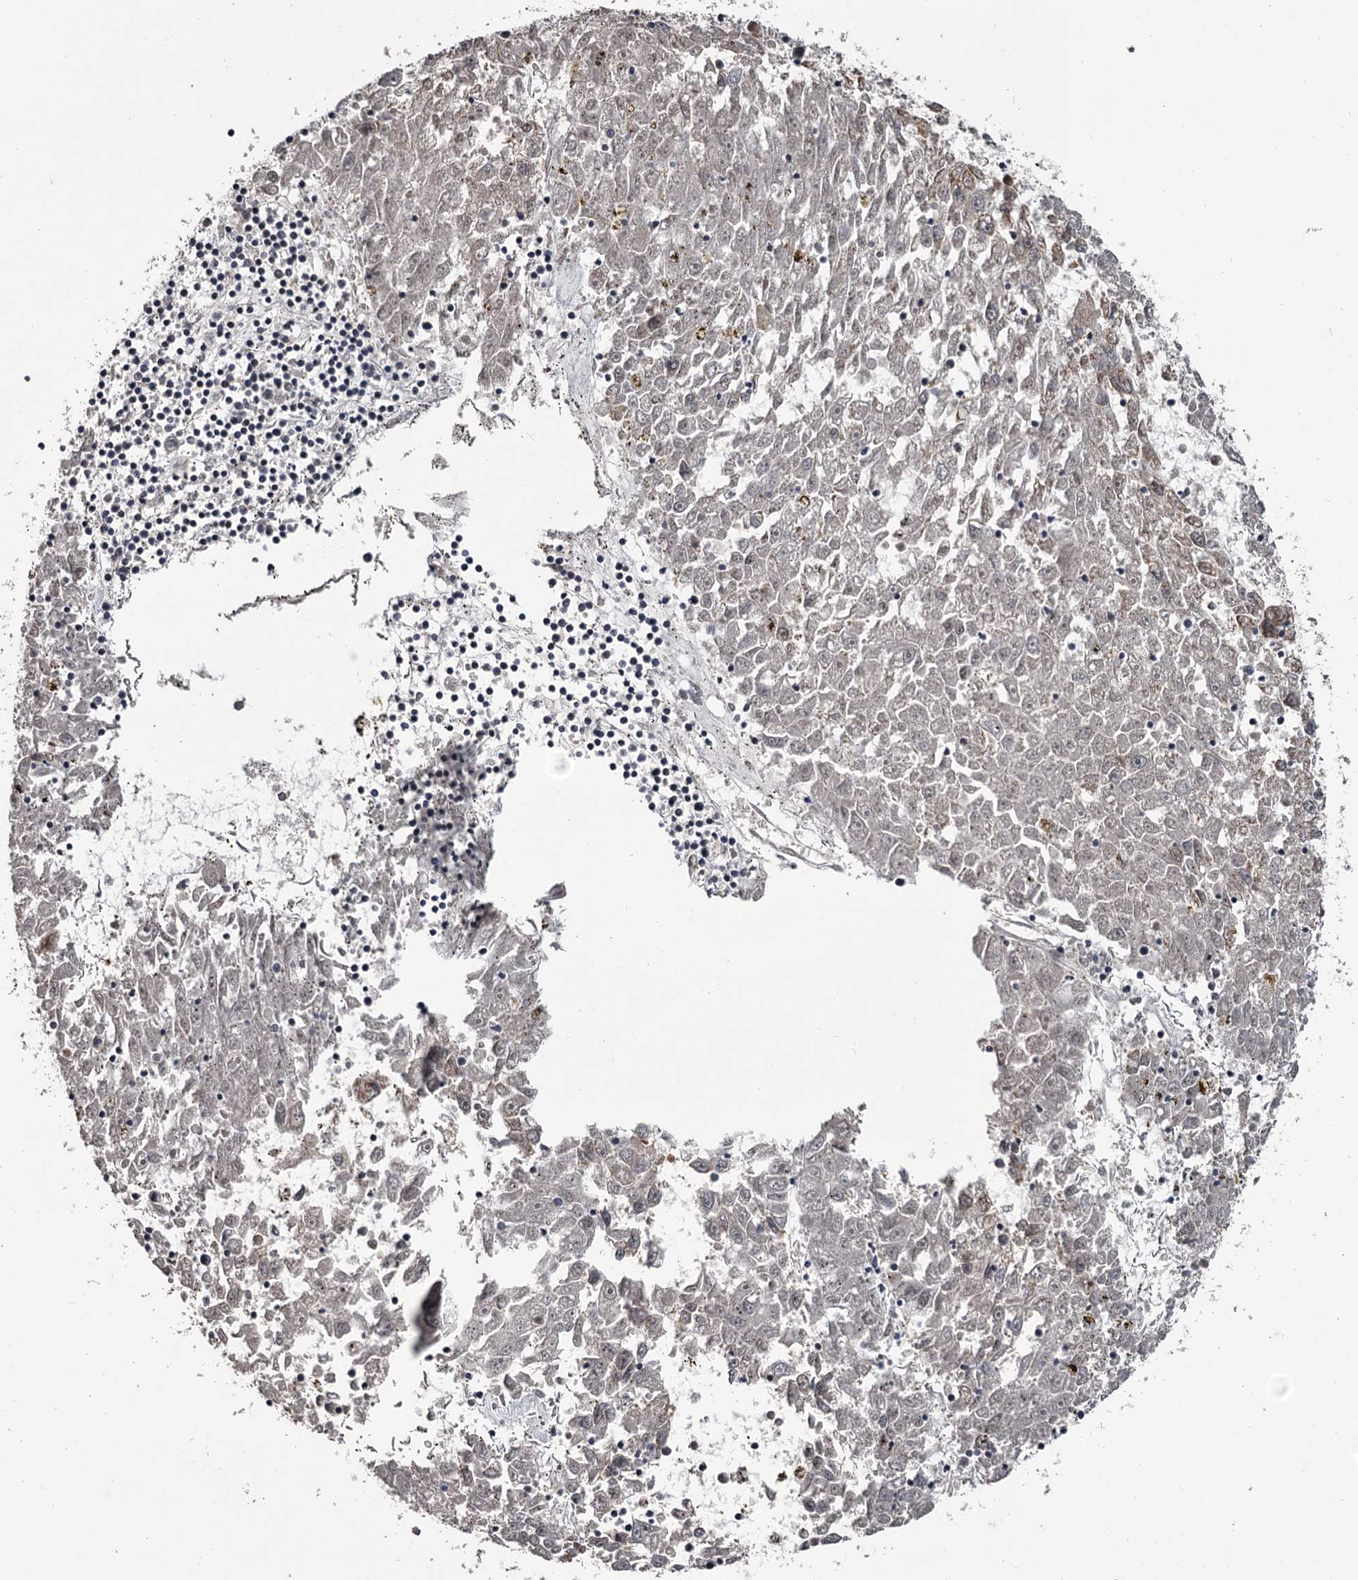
{"staining": {"intensity": "negative", "quantity": "none", "location": "none"}, "tissue": "liver cancer", "cell_type": "Tumor cells", "image_type": "cancer", "snomed": [{"axis": "morphology", "description": "Carcinoma, Hepatocellular, NOS"}, {"axis": "topography", "description": "Liver"}], "caption": "Micrograph shows no protein positivity in tumor cells of hepatocellular carcinoma (liver) tissue.", "gene": "CDC42EP2", "patient": {"sex": "male", "age": 49}}